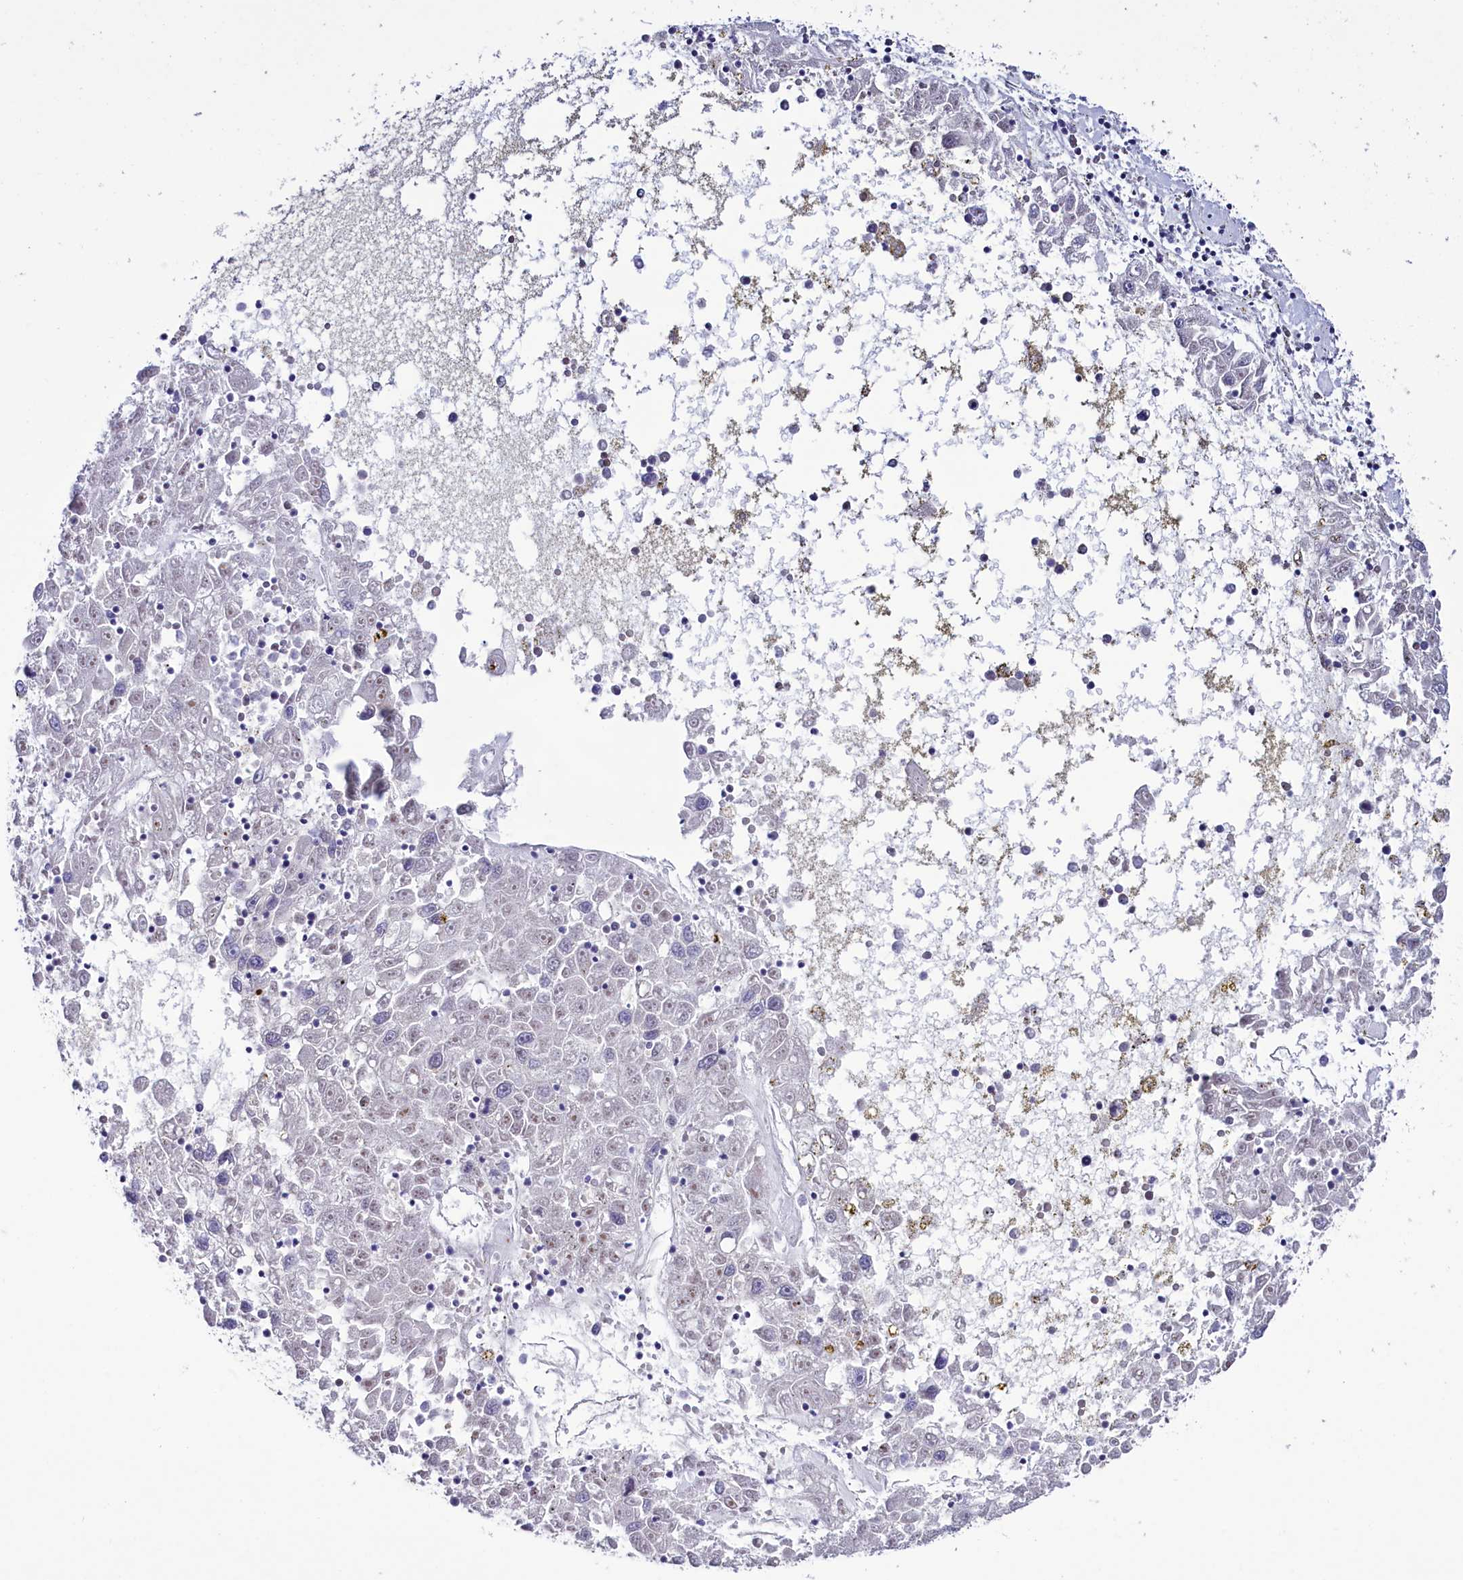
{"staining": {"intensity": "negative", "quantity": "none", "location": "none"}, "tissue": "liver cancer", "cell_type": "Tumor cells", "image_type": "cancer", "snomed": [{"axis": "morphology", "description": "Carcinoma, Hepatocellular, NOS"}, {"axis": "topography", "description": "Liver"}], "caption": "IHC of human liver cancer reveals no staining in tumor cells. The staining is performed using DAB brown chromogen with nuclei counter-stained in using hematoxylin.", "gene": "FAM111B", "patient": {"sex": "male", "age": 49}}